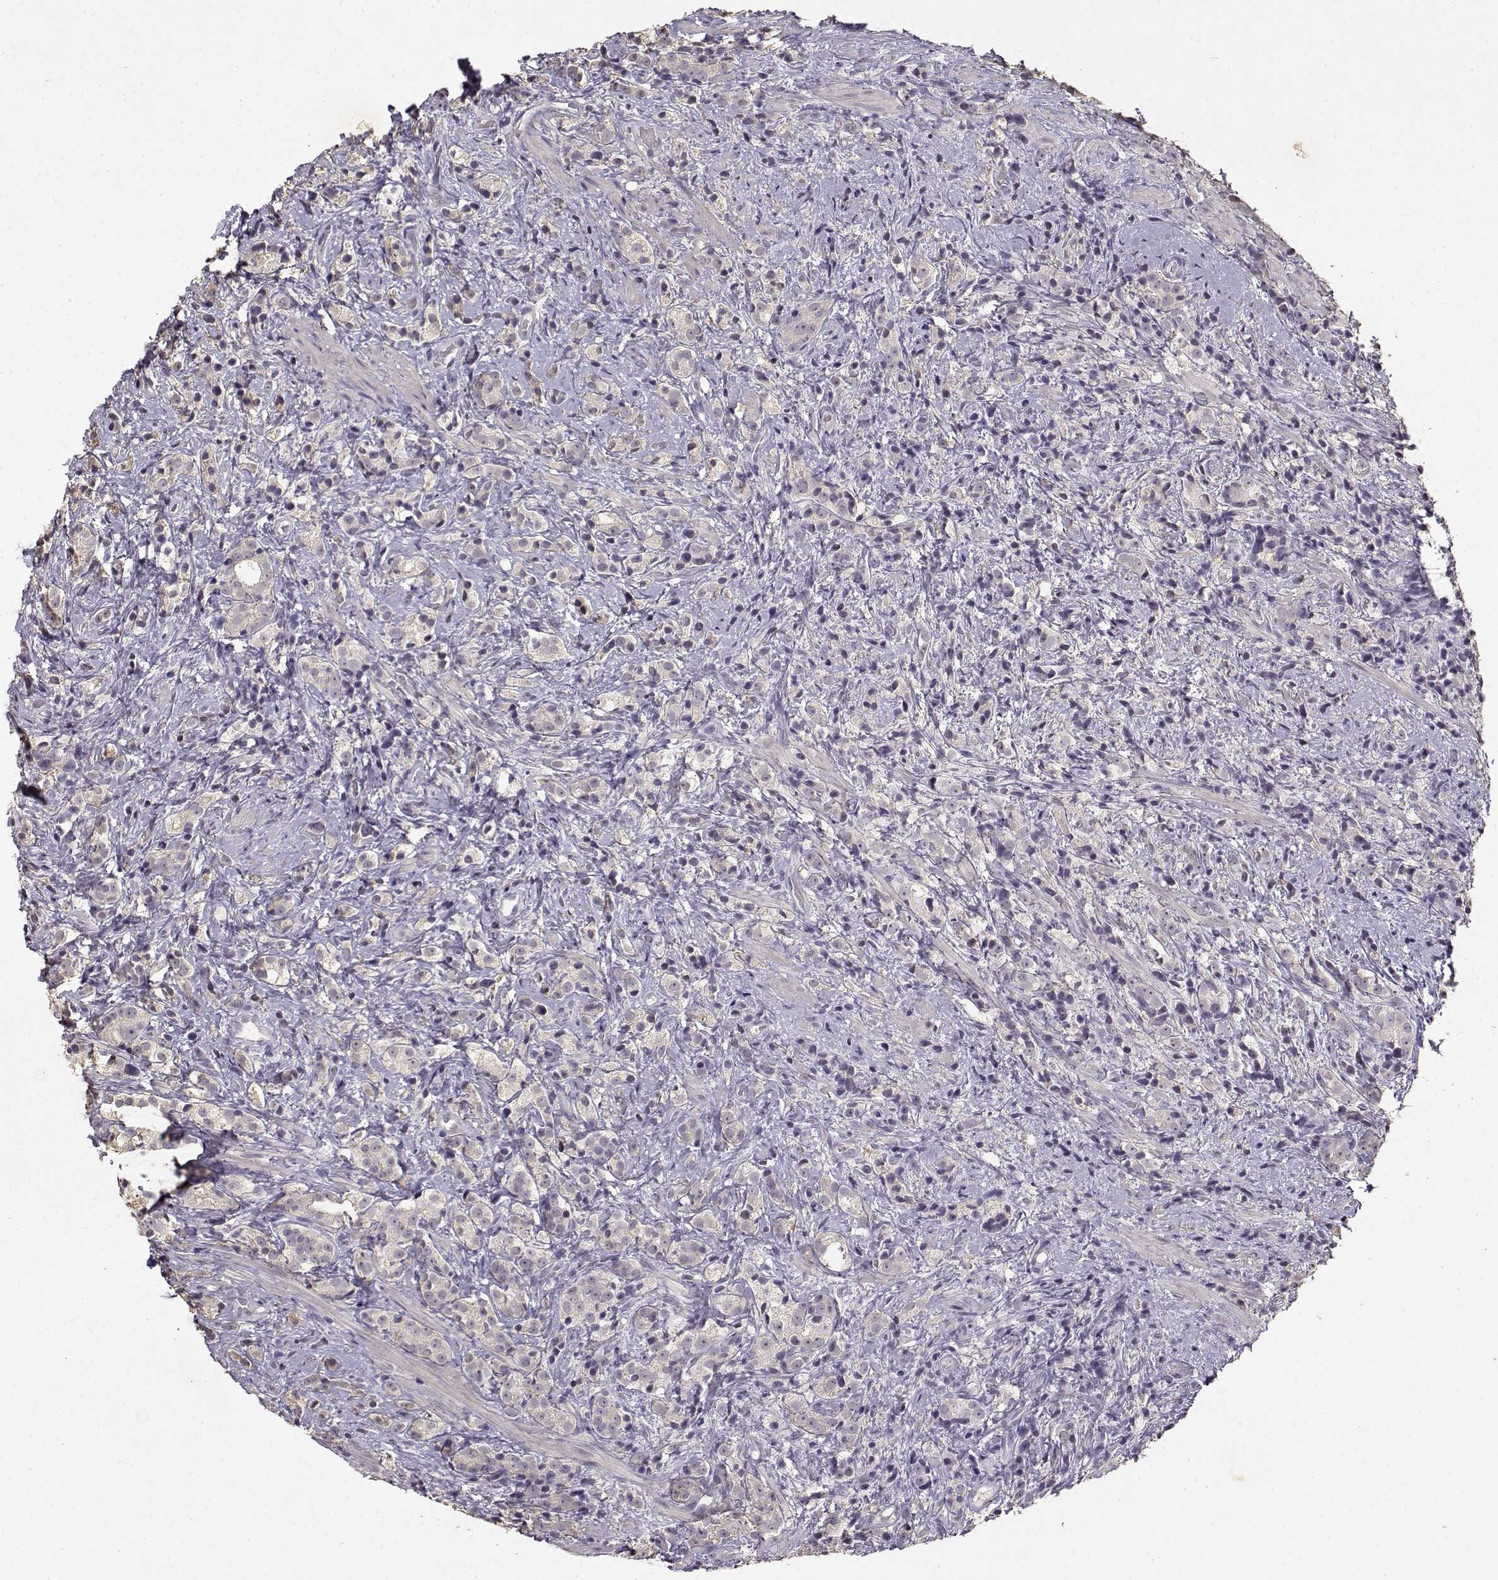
{"staining": {"intensity": "negative", "quantity": "none", "location": "none"}, "tissue": "prostate cancer", "cell_type": "Tumor cells", "image_type": "cancer", "snomed": [{"axis": "morphology", "description": "Adenocarcinoma, High grade"}, {"axis": "topography", "description": "Prostate"}], "caption": "Human prostate cancer (adenocarcinoma (high-grade)) stained for a protein using immunohistochemistry reveals no expression in tumor cells.", "gene": "UROC1", "patient": {"sex": "male", "age": 53}}